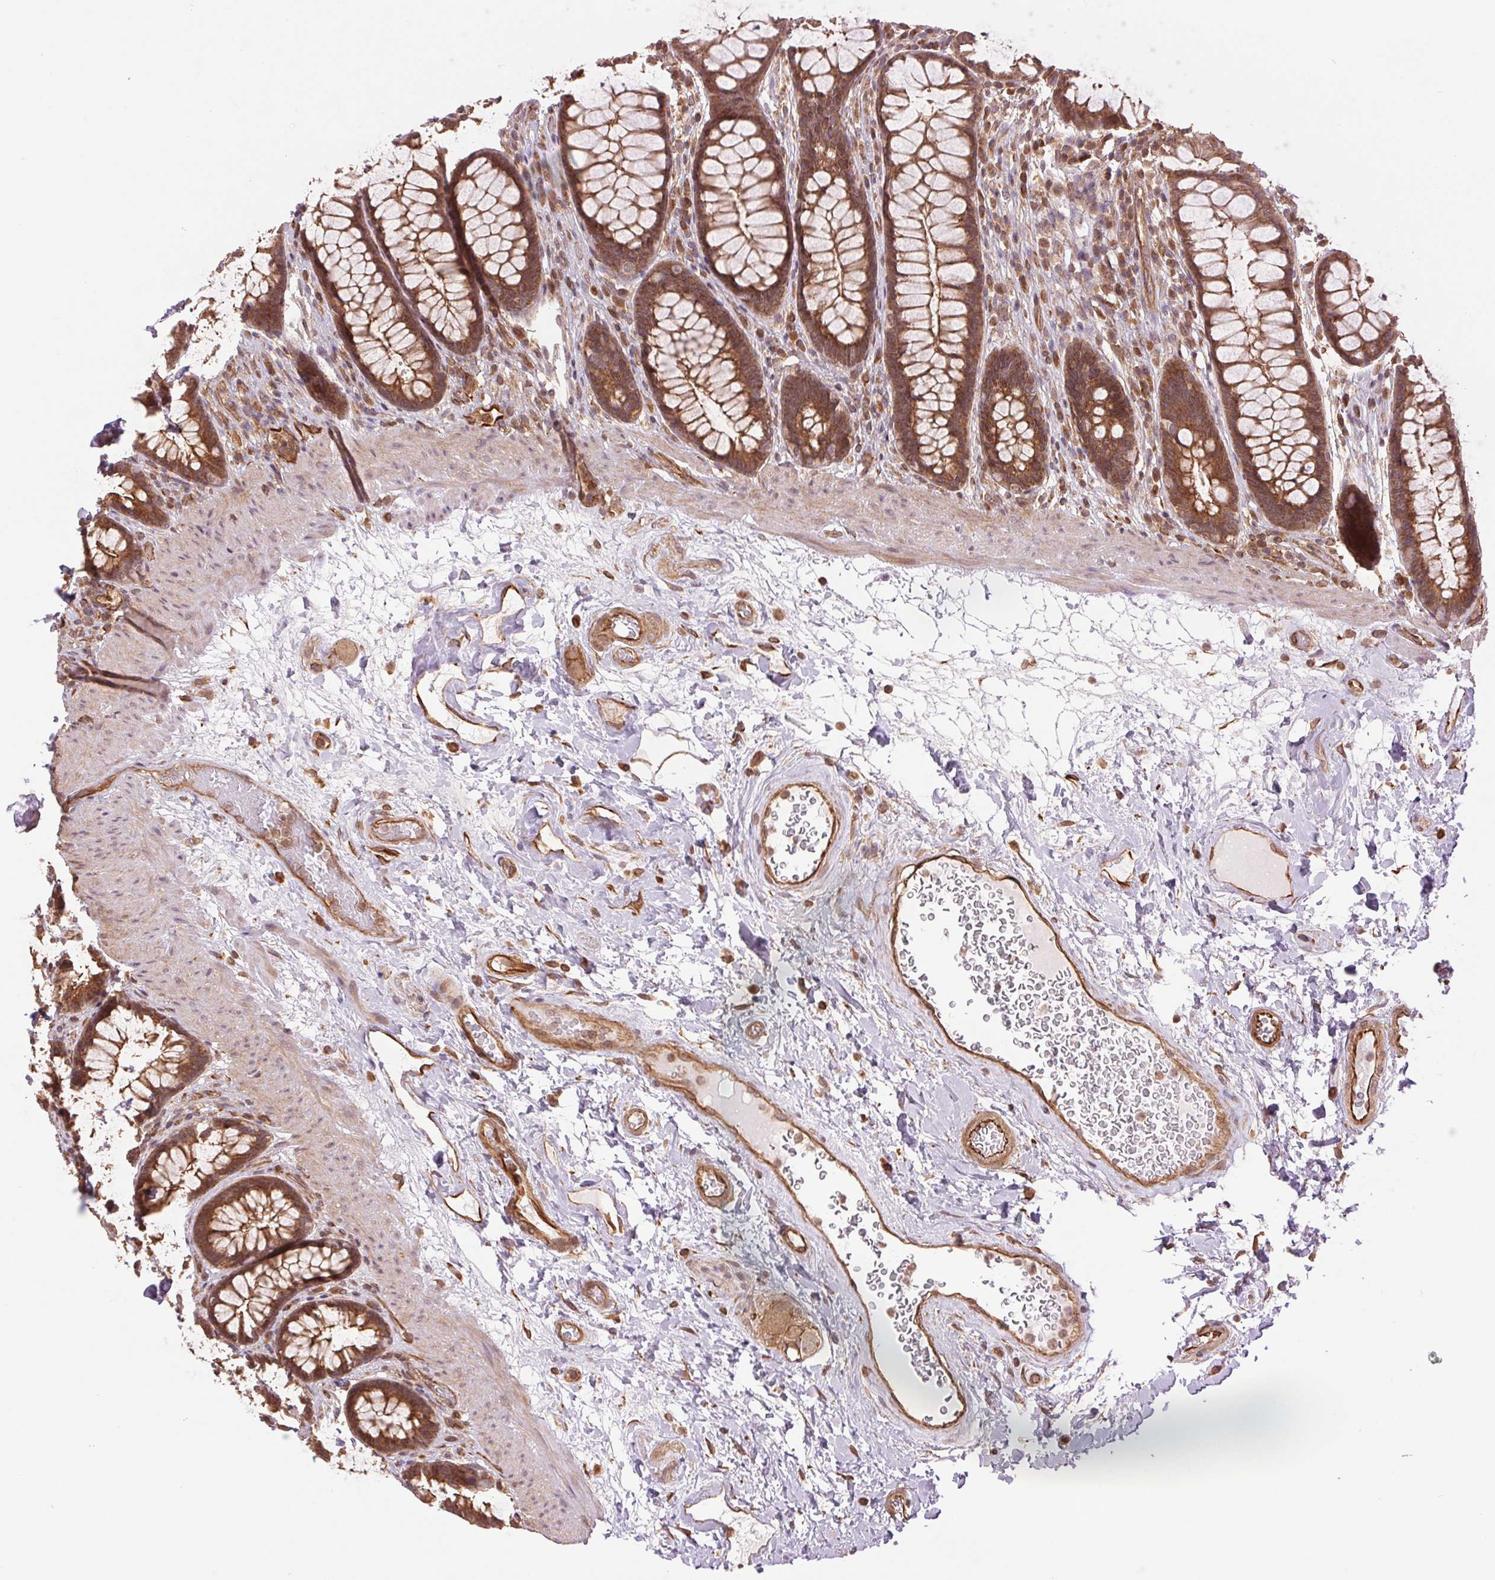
{"staining": {"intensity": "strong", "quantity": ">75%", "location": "cytoplasmic/membranous"}, "tissue": "rectum", "cell_type": "Glandular cells", "image_type": "normal", "snomed": [{"axis": "morphology", "description": "Normal tissue, NOS"}, {"axis": "topography", "description": "Rectum"}], "caption": "Strong cytoplasmic/membranous protein staining is identified in about >75% of glandular cells in rectum.", "gene": "STARD7", "patient": {"sex": "male", "age": 72}}